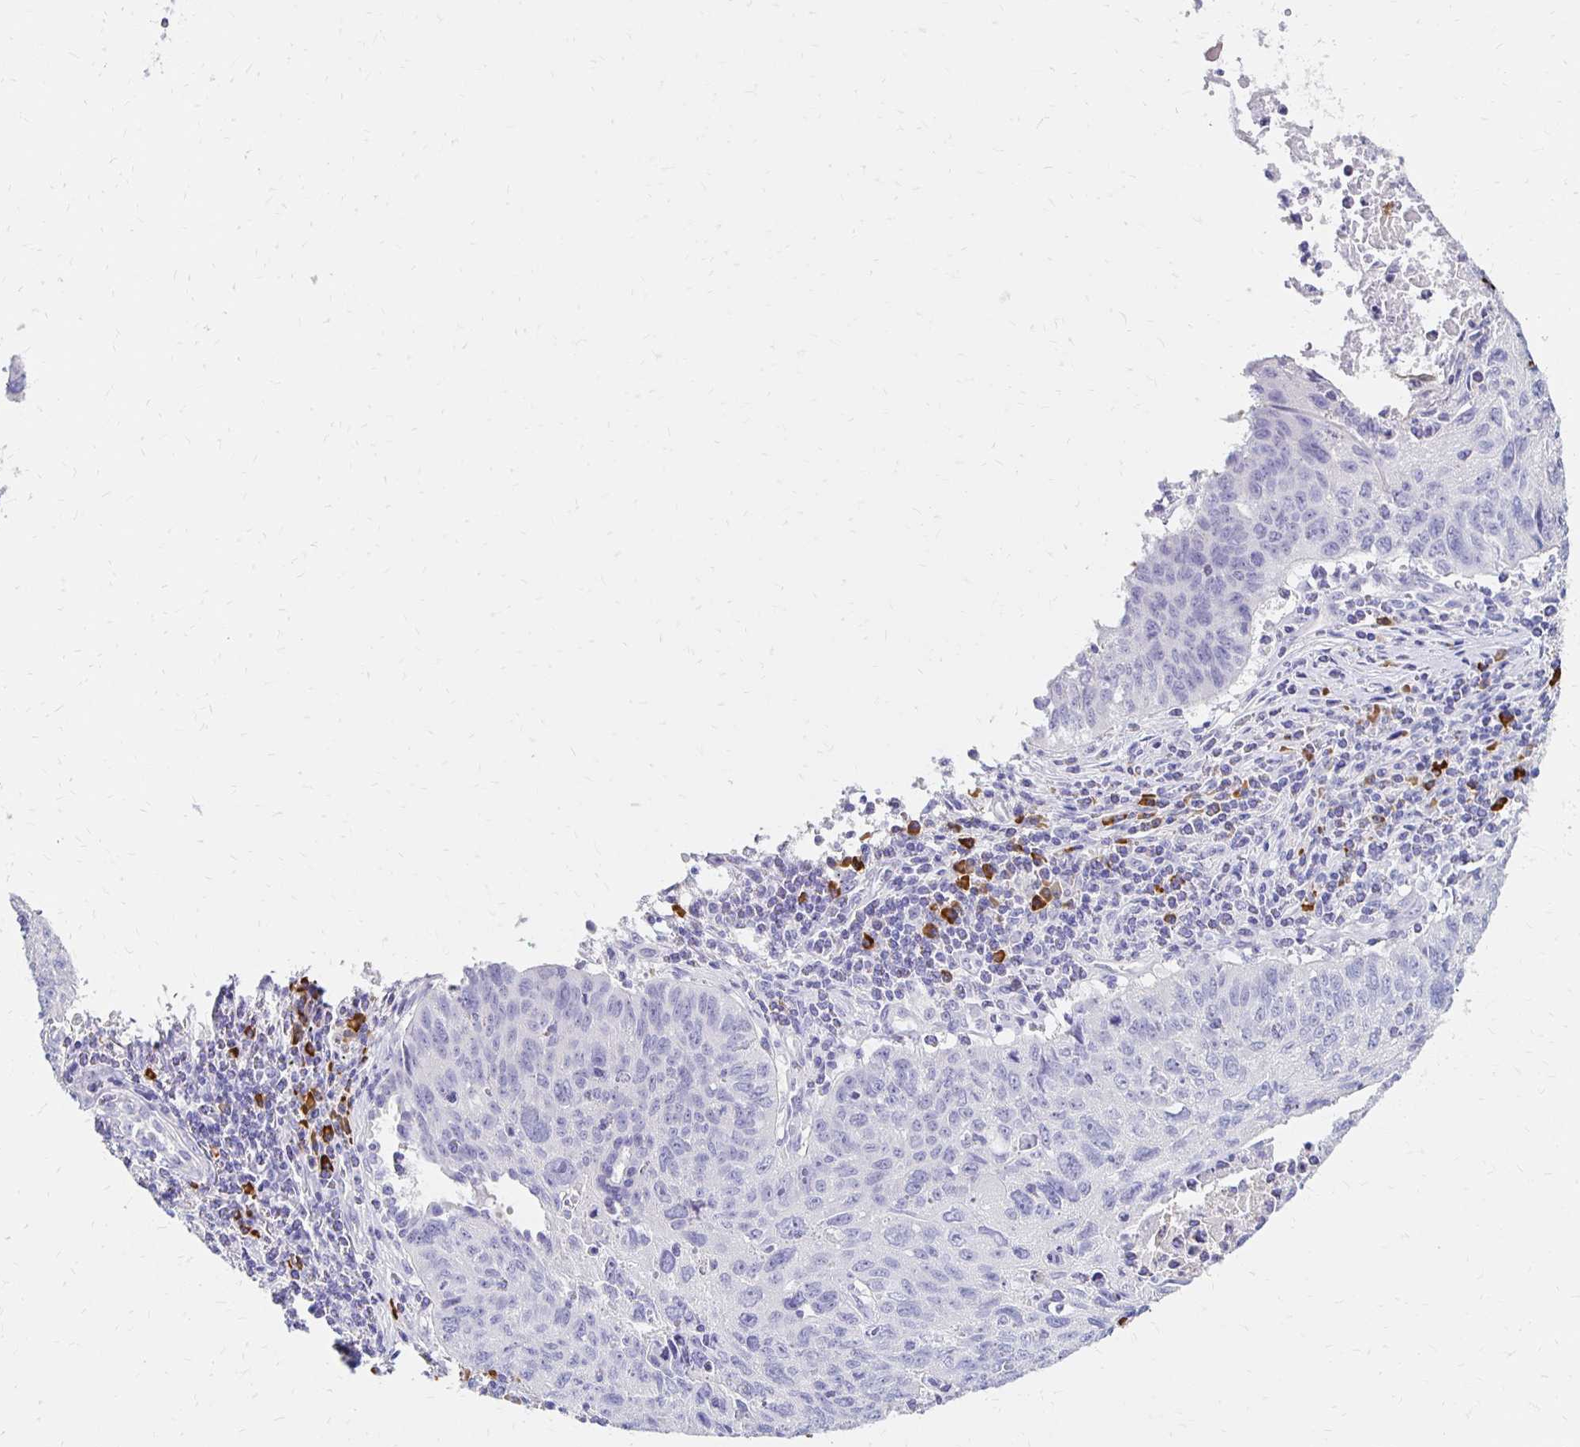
{"staining": {"intensity": "negative", "quantity": "none", "location": "none"}, "tissue": "lung cancer", "cell_type": "Tumor cells", "image_type": "cancer", "snomed": [{"axis": "morphology", "description": "Normal morphology"}, {"axis": "morphology", "description": "Aneuploidy"}, {"axis": "morphology", "description": "Squamous cell carcinoma, NOS"}, {"axis": "topography", "description": "Lymph node"}, {"axis": "topography", "description": "Lung"}], "caption": "The IHC image has no significant positivity in tumor cells of lung cancer tissue. (DAB (3,3'-diaminobenzidine) immunohistochemistry (IHC) visualized using brightfield microscopy, high magnification).", "gene": "FNTB", "patient": {"sex": "female", "age": 76}}